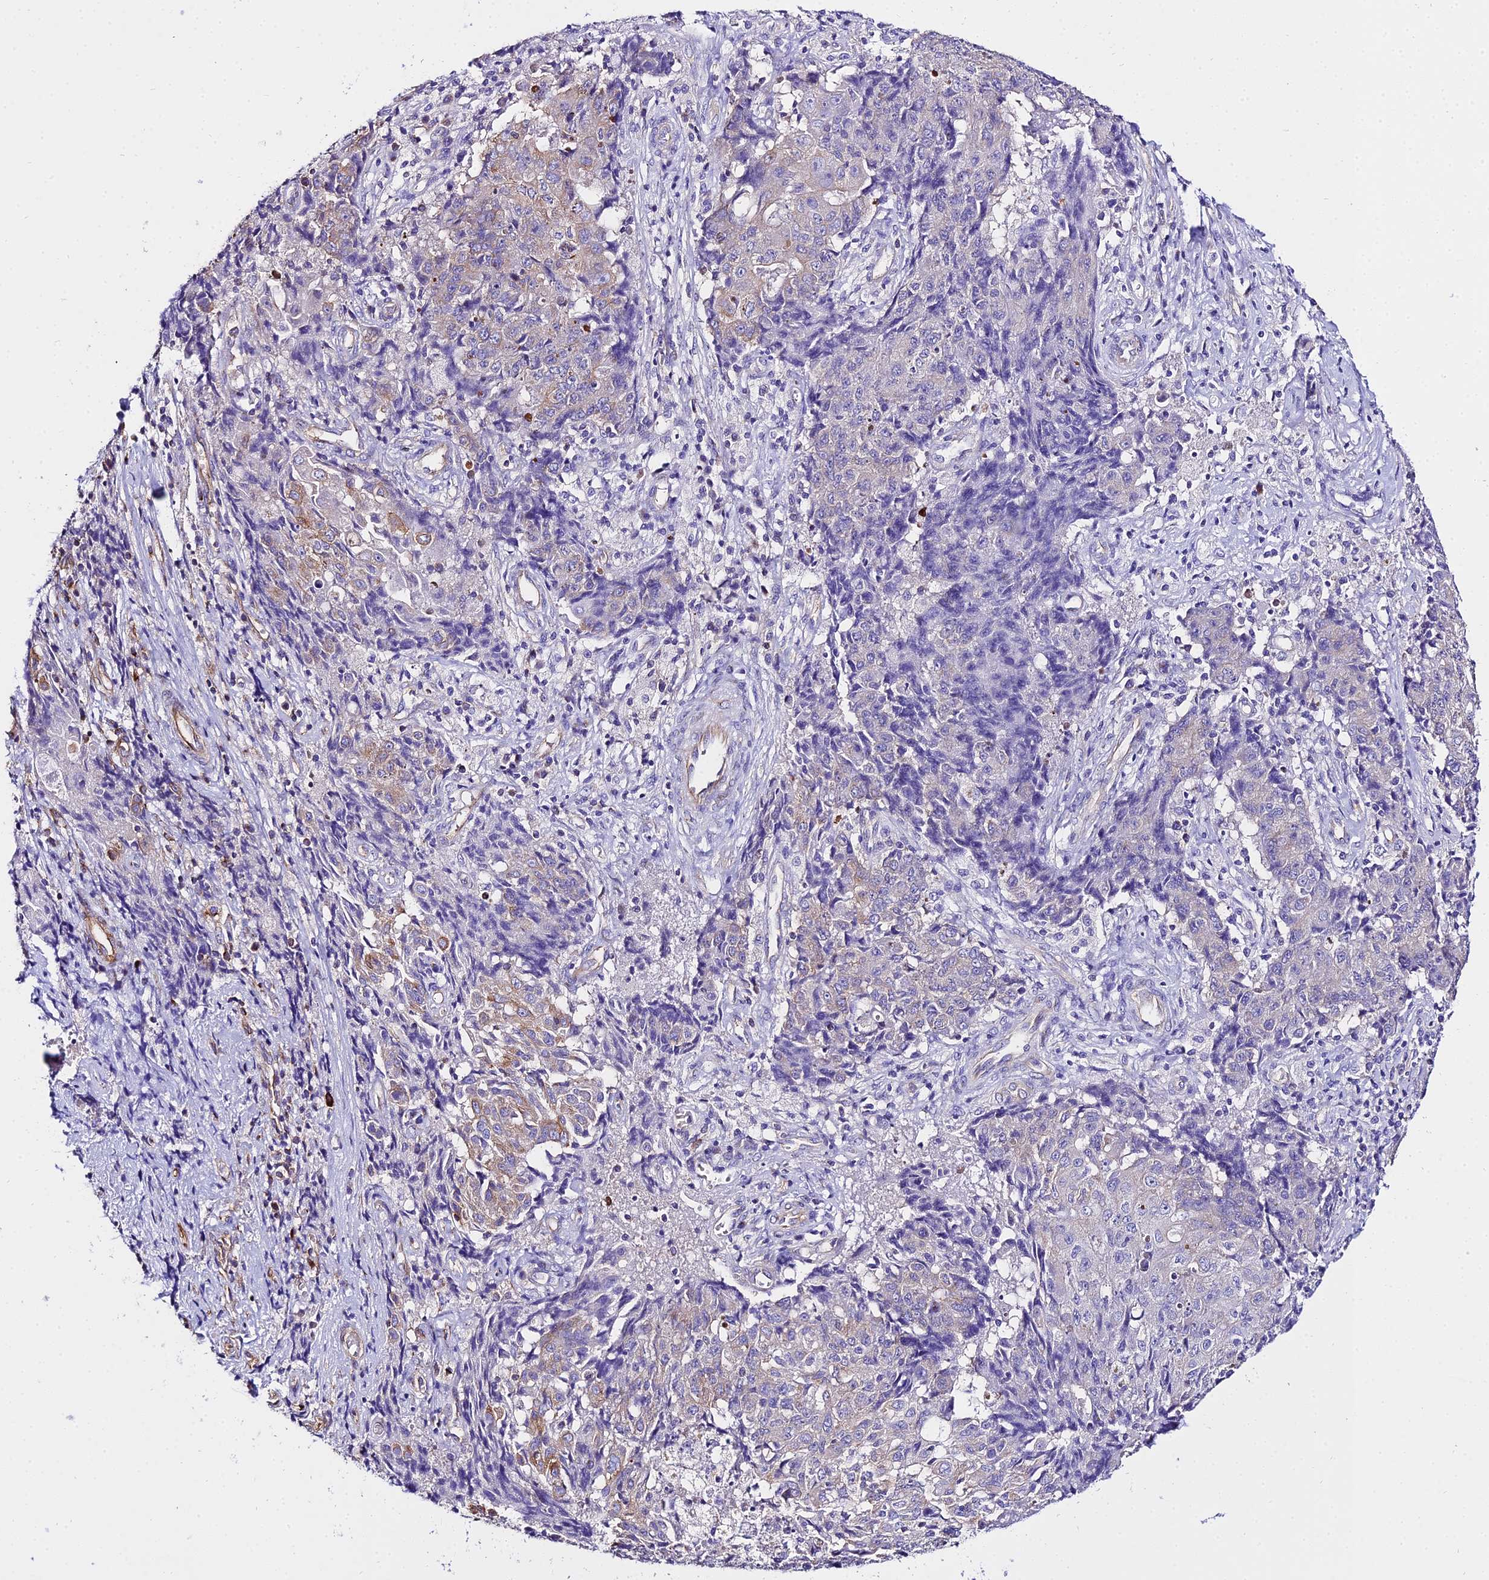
{"staining": {"intensity": "moderate", "quantity": "<25%", "location": "cytoplasmic/membranous"}, "tissue": "ovarian cancer", "cell_type": "Tumor cells", "image_type": "cancer", "snomed": [{"axis": "morphology", "description": "Carcinoma, endometroid"}, {"axis": "topography", "description": "Ovary"}], "caption": "Human endometroid carcinoma (ovarian) stained with a brown dye demonstrates moderate cytoplasmic/membranous positive staining in about <25% of tumor cells.", "gene": "TUBA3D", "patient": {"sex": "female", "age": 42}}